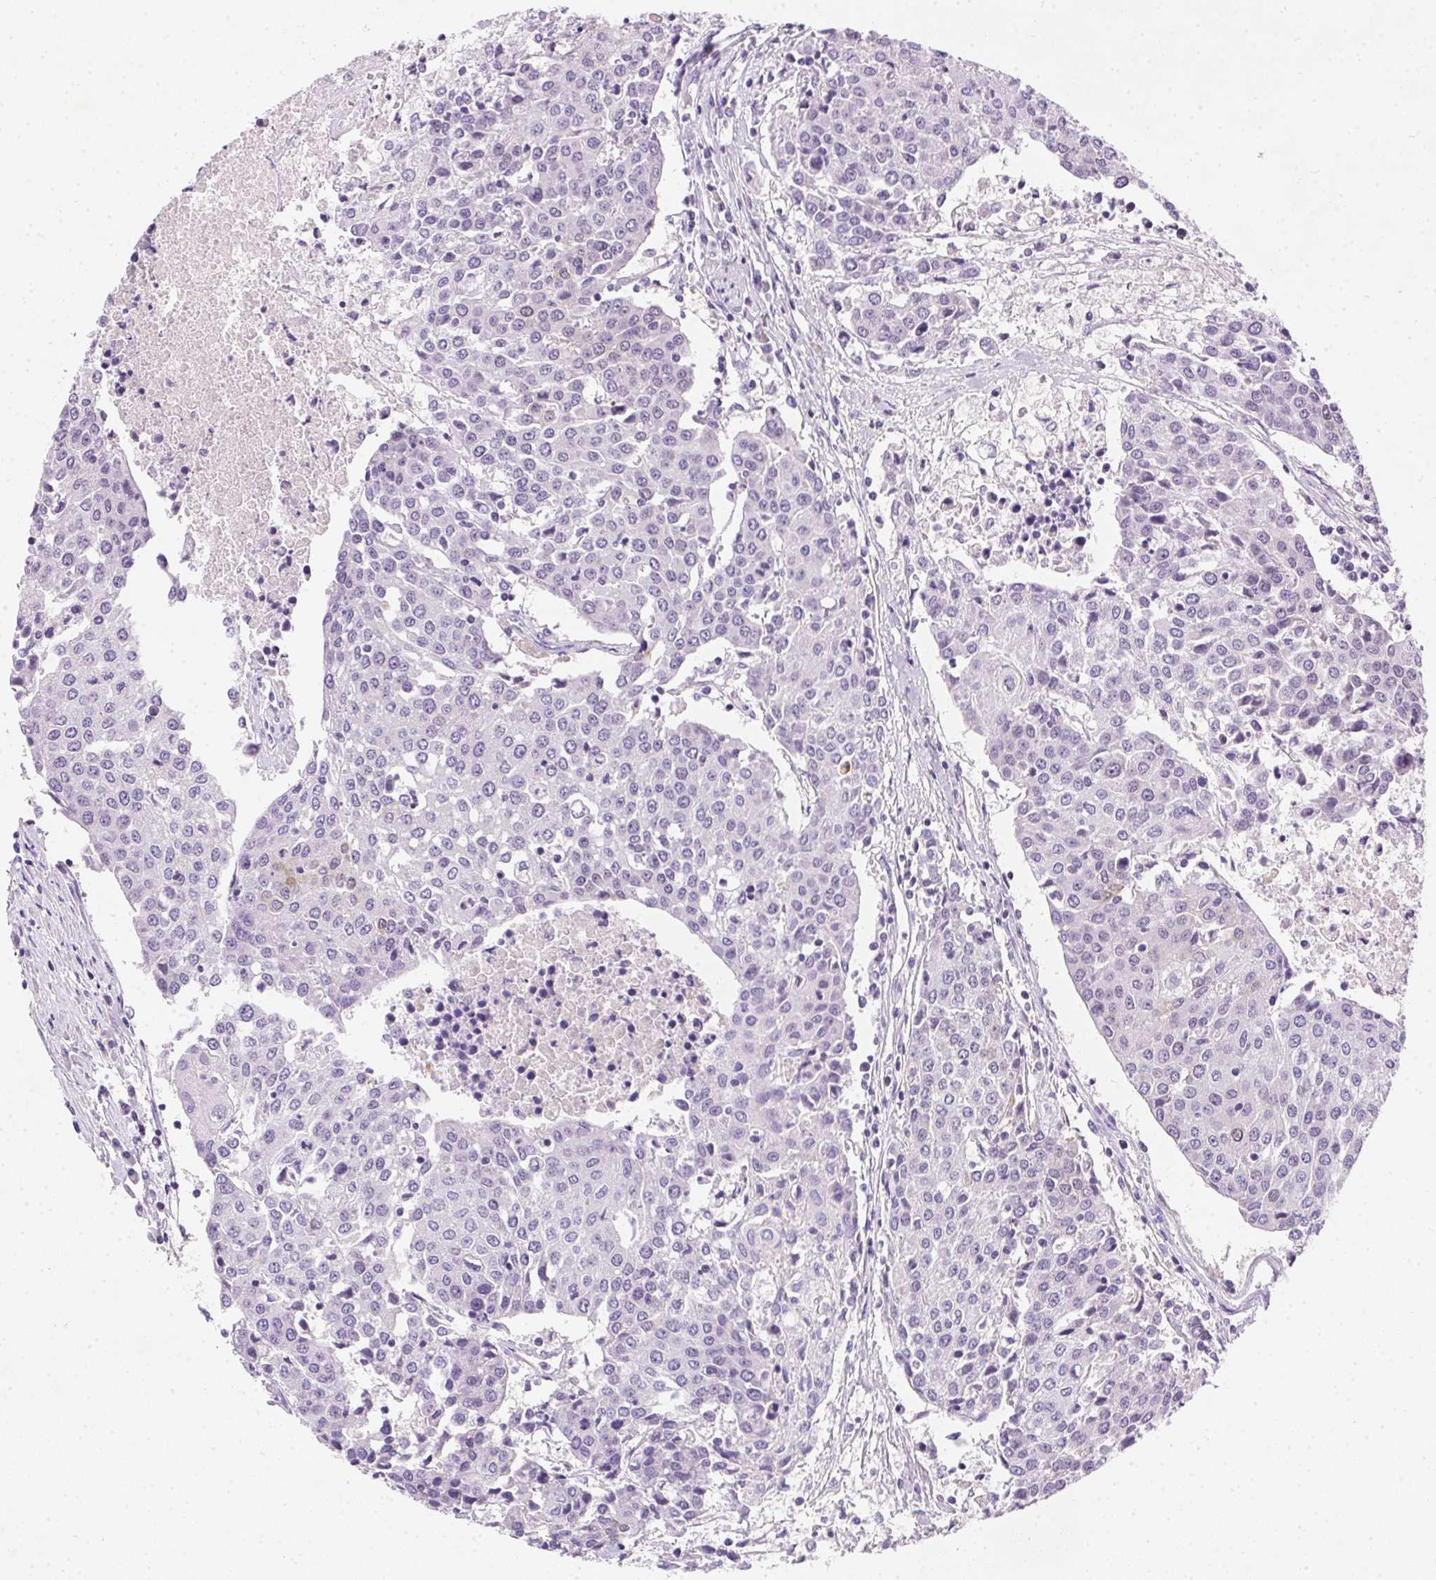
{"staining": {"intensity": "weak", "quantity": "<25%", "location": "nuclear"}, "tissue": "urothelial cancer", "cell_type": "Tumor cells", "image_type": "cancer", "snomed": [{"axis": "morphology", "description": "Urothelial carcinoma, High grade"}, {"axis": "topography", "description": "Urinary bladder"}], "caption": "The photomicrograph displays no significant positivity in tumor cells of high-grade urothelial carcinoma.", "gene": "SSTR4", "patient": {"sex": "female", "age": 85}}